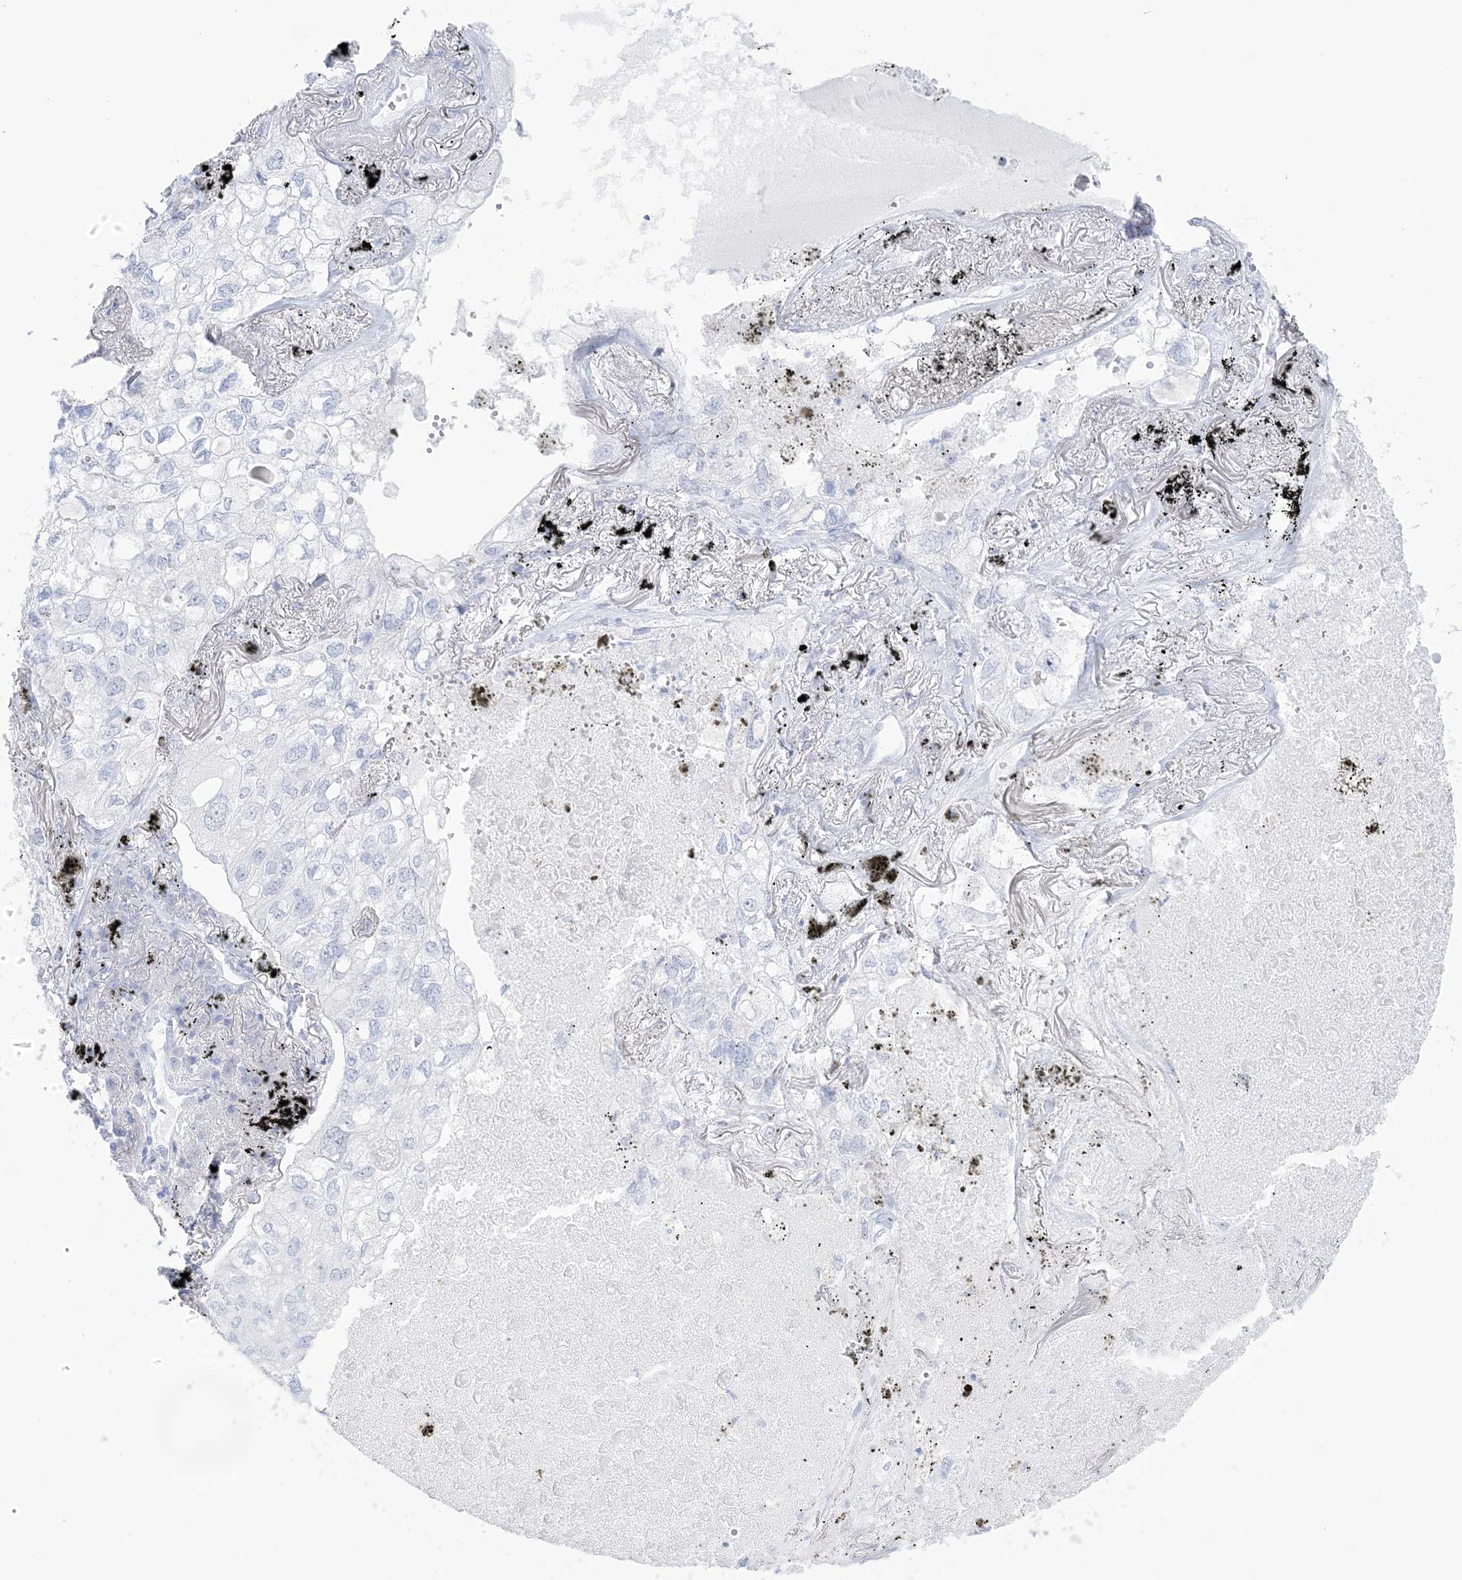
{"staining": {"intensity": "negative", "quantity": "none", "location": "none"}, "tissue": "lung cancer", "cell_type": "Tumor cells", "image_type": "cancer", "snomed": [{"axis": "morphology", "description": "Adenocarcinoma, NOS"}, {"axis": "topography", "description": "Lung"}], "caption": "Protein analysis of lung cancer exhibits no significant staining in tumor cells.", "gene": "AGXT", "patient": {"sex": "male", "age": 65}}